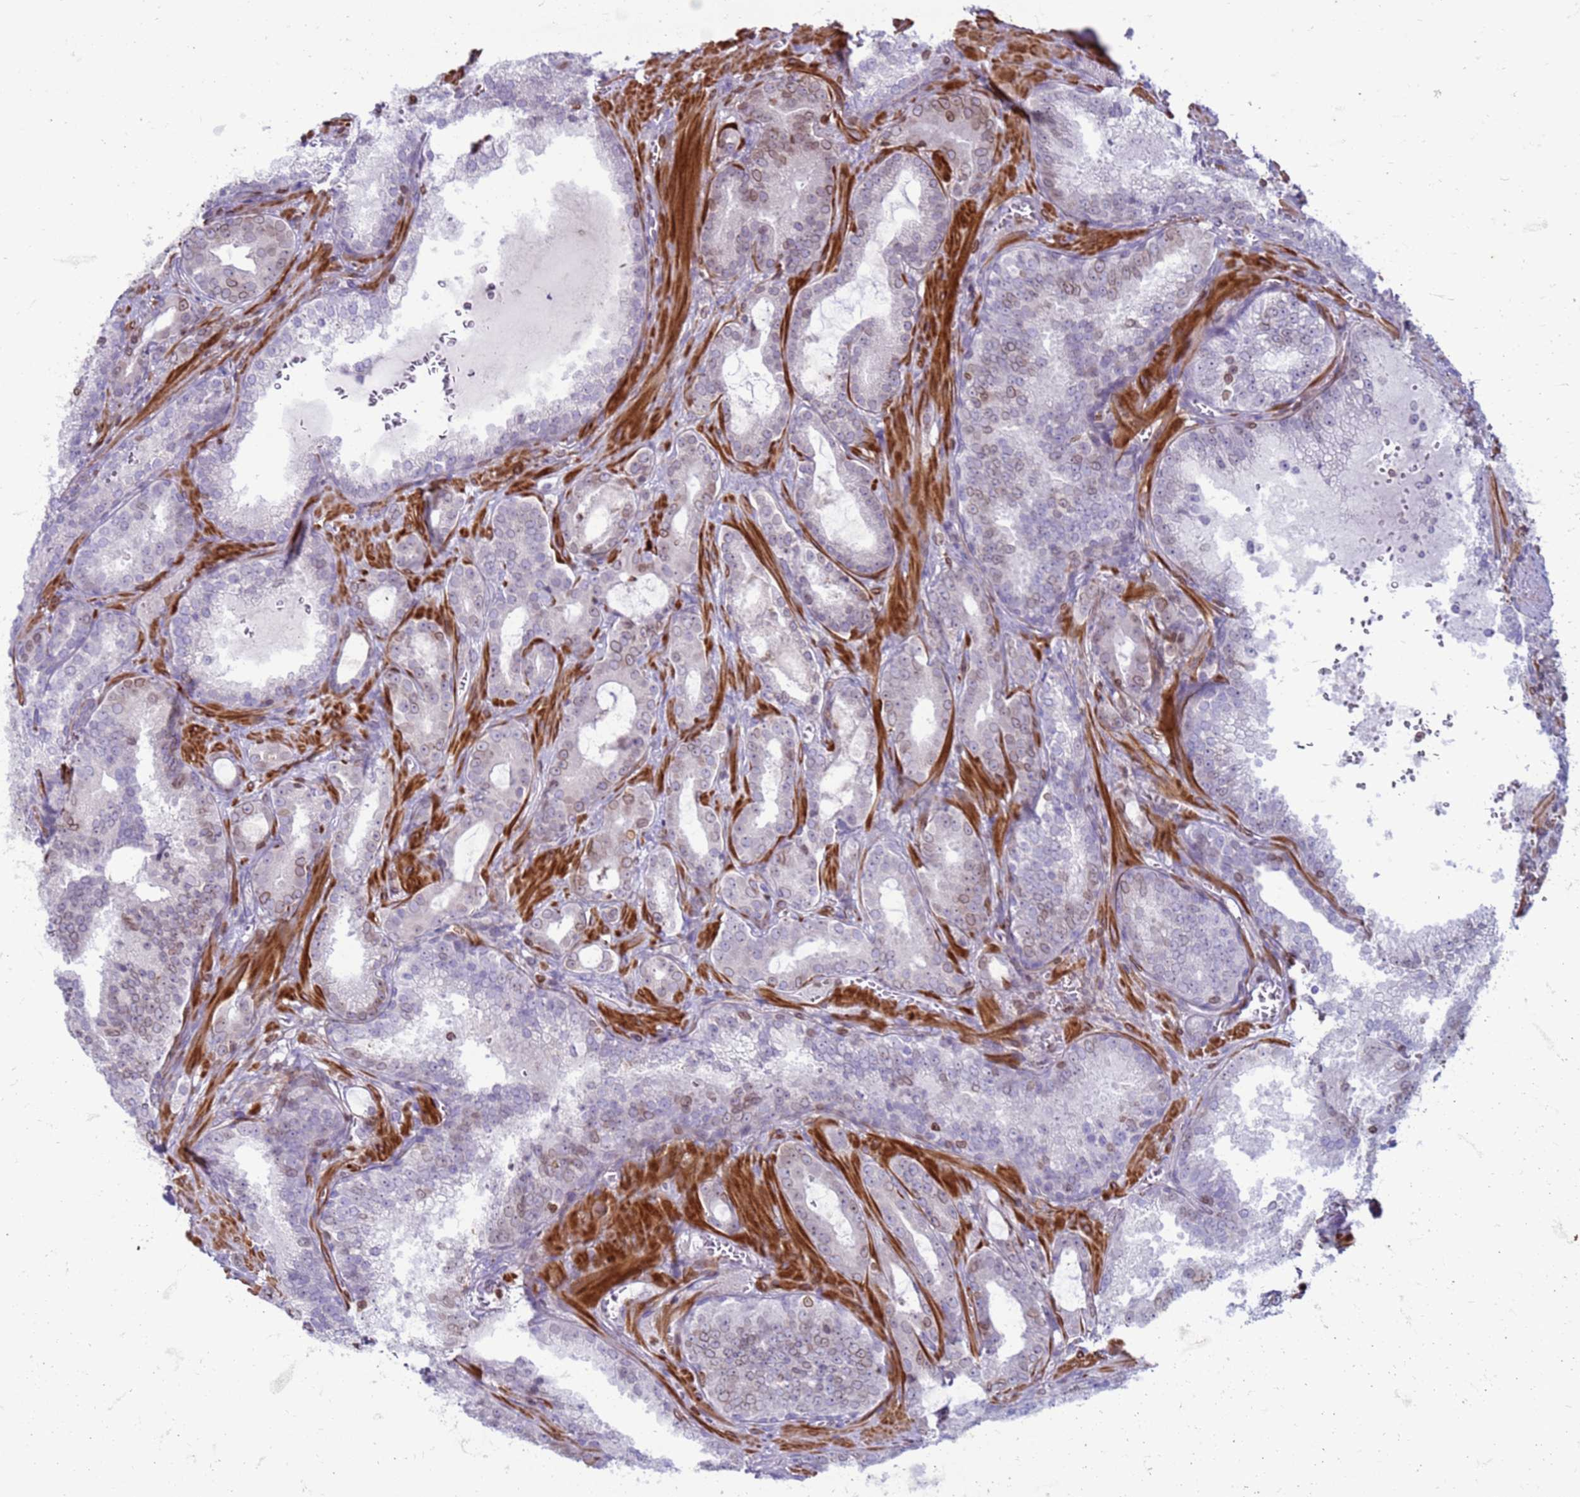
{"staining": {"intensity": "moderate", "quantity": "<25%", "location": "cytoplasmic/membranous,nuclear"}, "tissue": "prostate cancer", "cell_type": "Tumor cells", "image_type": "cancer", "snomed": [{"axis": "morphology", "description": "Adenocarcinoma, High grade"}, {"axis": "topography", "description": "Prostate"}], "caption": "Prostate cancer (high-grade adenocarcinoma) stained with immunohistochemistry (IHC) exhibits moderate cytoplasmic/membranous and nuclear staining in approximately <25% of tumor cells. (Stains: DAB in brown, nuclei in blue, Microscopy: brightfield microscopy at high magnification).", "gene": "METTL25B", "patient": {"sex": "male", "age": 72}}